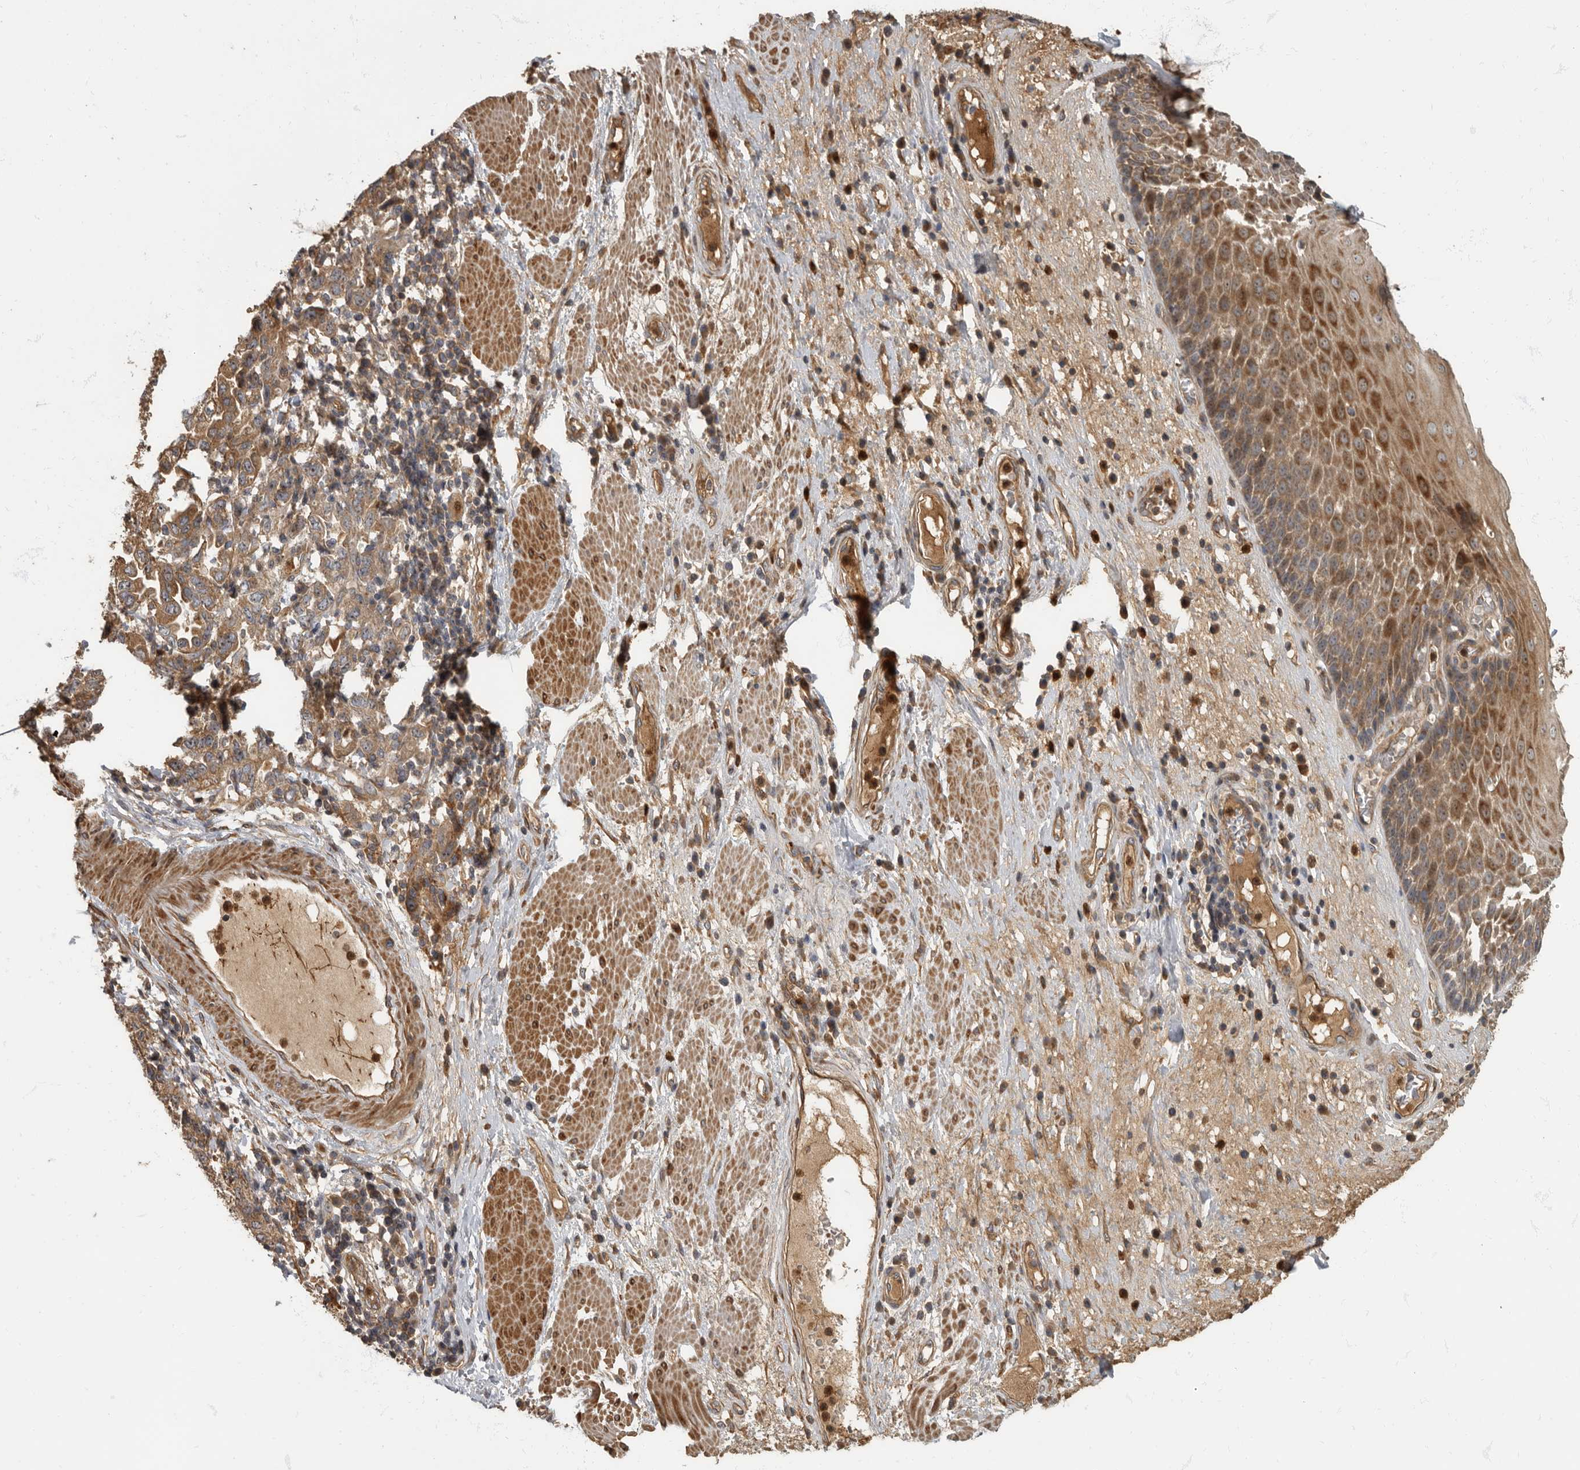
{"staining": {"intensity": "strong", "quantity": "<25%", "location": "cytoplasmic/membranous"}, "tissue": "esophagus", "cell_type": "Squamous epithelial cells", "image_type": "normal", "snomed": [{"axis": "morphology", "description": "Normal tissue, NOS"}, {"axis": "morphology", "description": "Adenocarcinoma, NOS"}, {"axis": "topography", "description": "Esophagus"}], "caption": "Immunohistochemical staining of unremarkable esophagus exhibits <25% levels of strong cytoplasmic/membranous protein positivity in approximately <25% of squamous epithelial cells. Nuclei are stained in blue.", "gene": "DAAM1", "patient": {"sex": "male", "age": 62}}